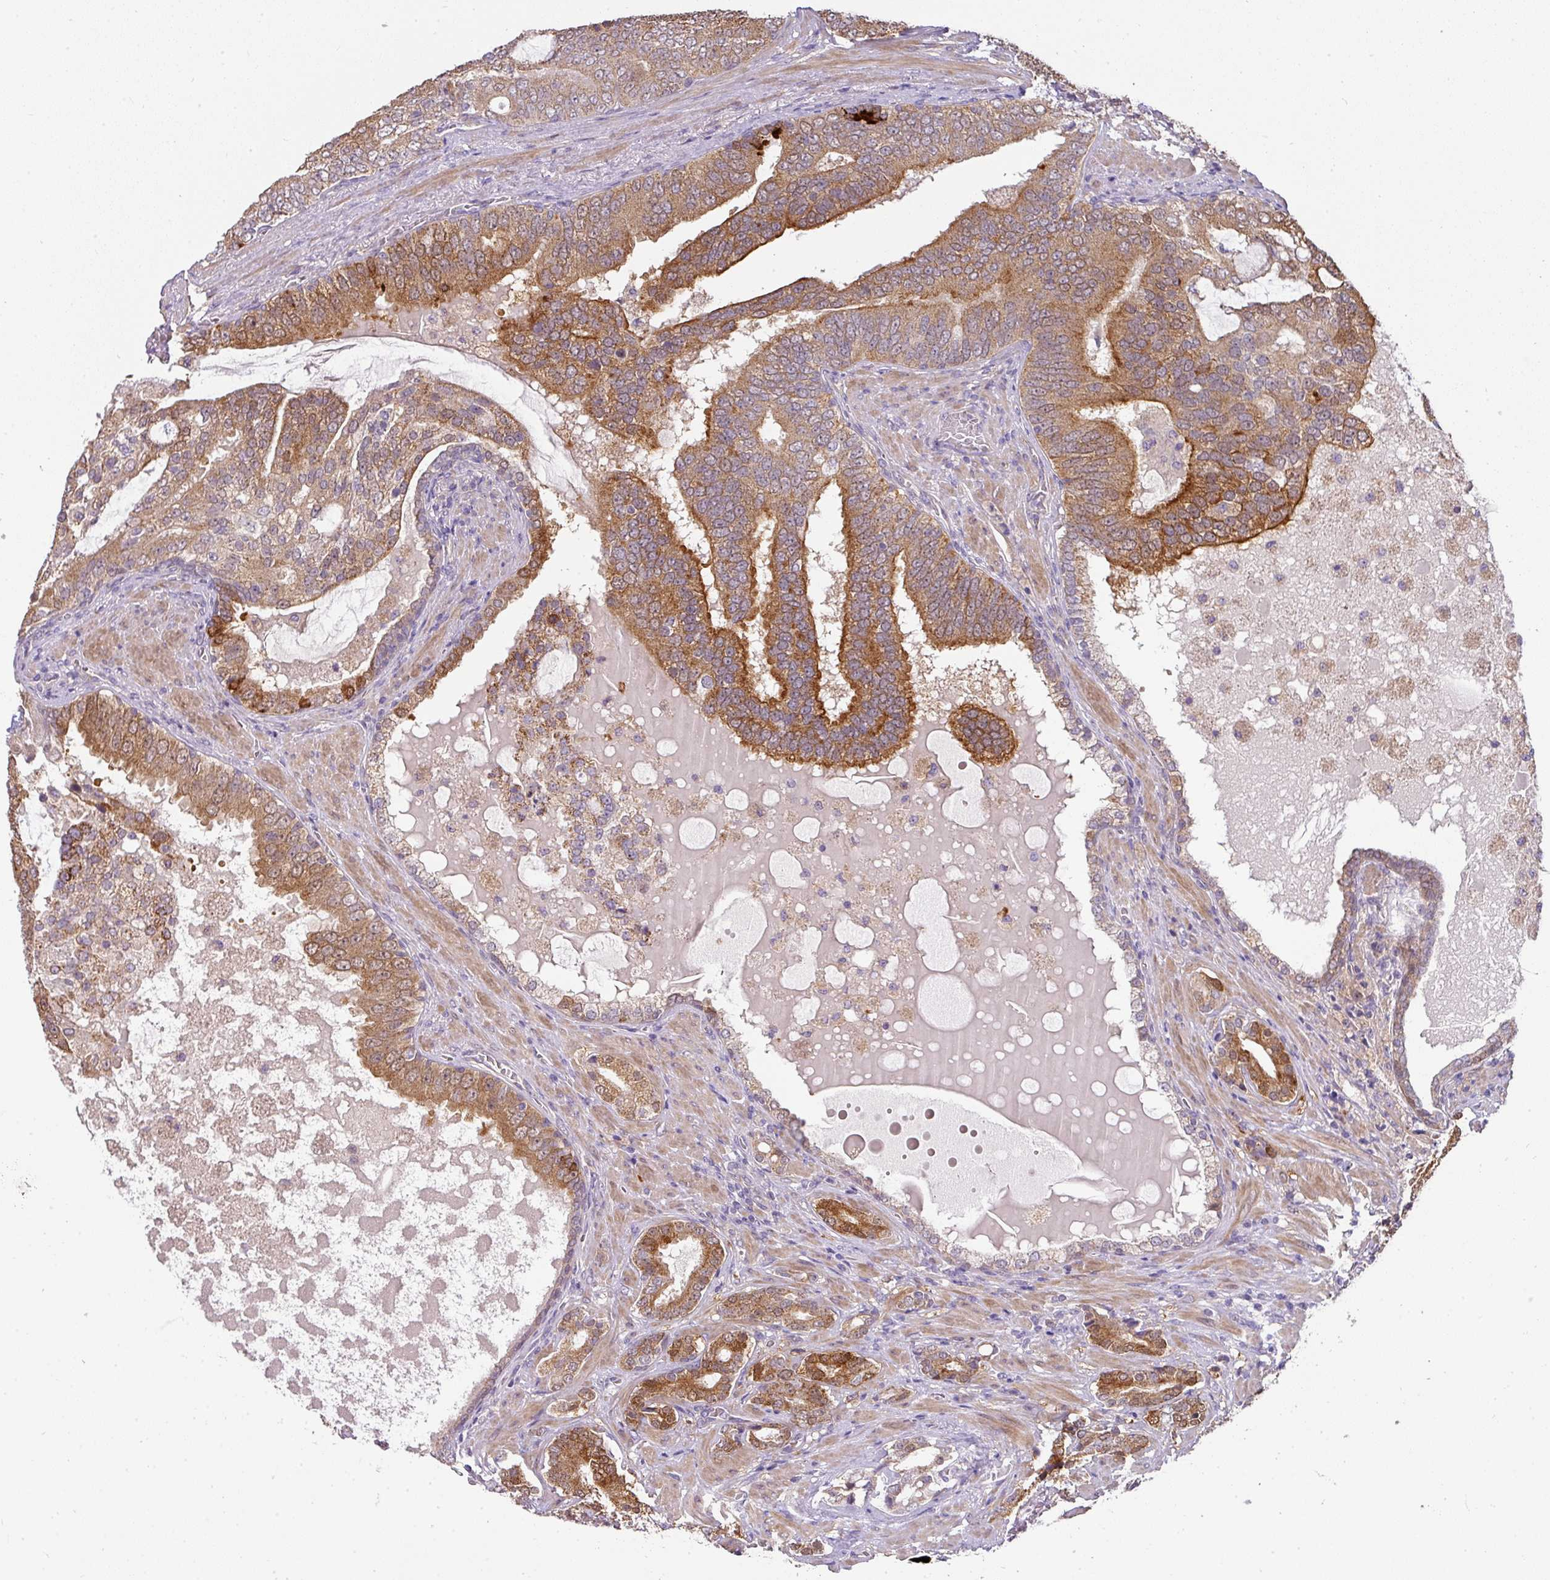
{"staining": {"intensity": "strong", "quantity": ">75%", "location": "cytoplasmic/membranous"}, "tissue": "prostate cancer", "cell_type": "Tumor cells", "image_type": "cancer", "snomed": [{"axis": "morphology", "description": "Adenocarcinoma, High grade"}, {"axis": "topography", "description": "Prostate"}], "caption": "A high amount of strong cytoplasmic/membranous positivity is identified in about >75% of tumor cells in prostate adenocarcinoma (high-grade) tissue. (Brightfield microscopy of DAB IHC at high magnification).", "gene": "STK35", "patient": {"sex": "male", "age": 55}}